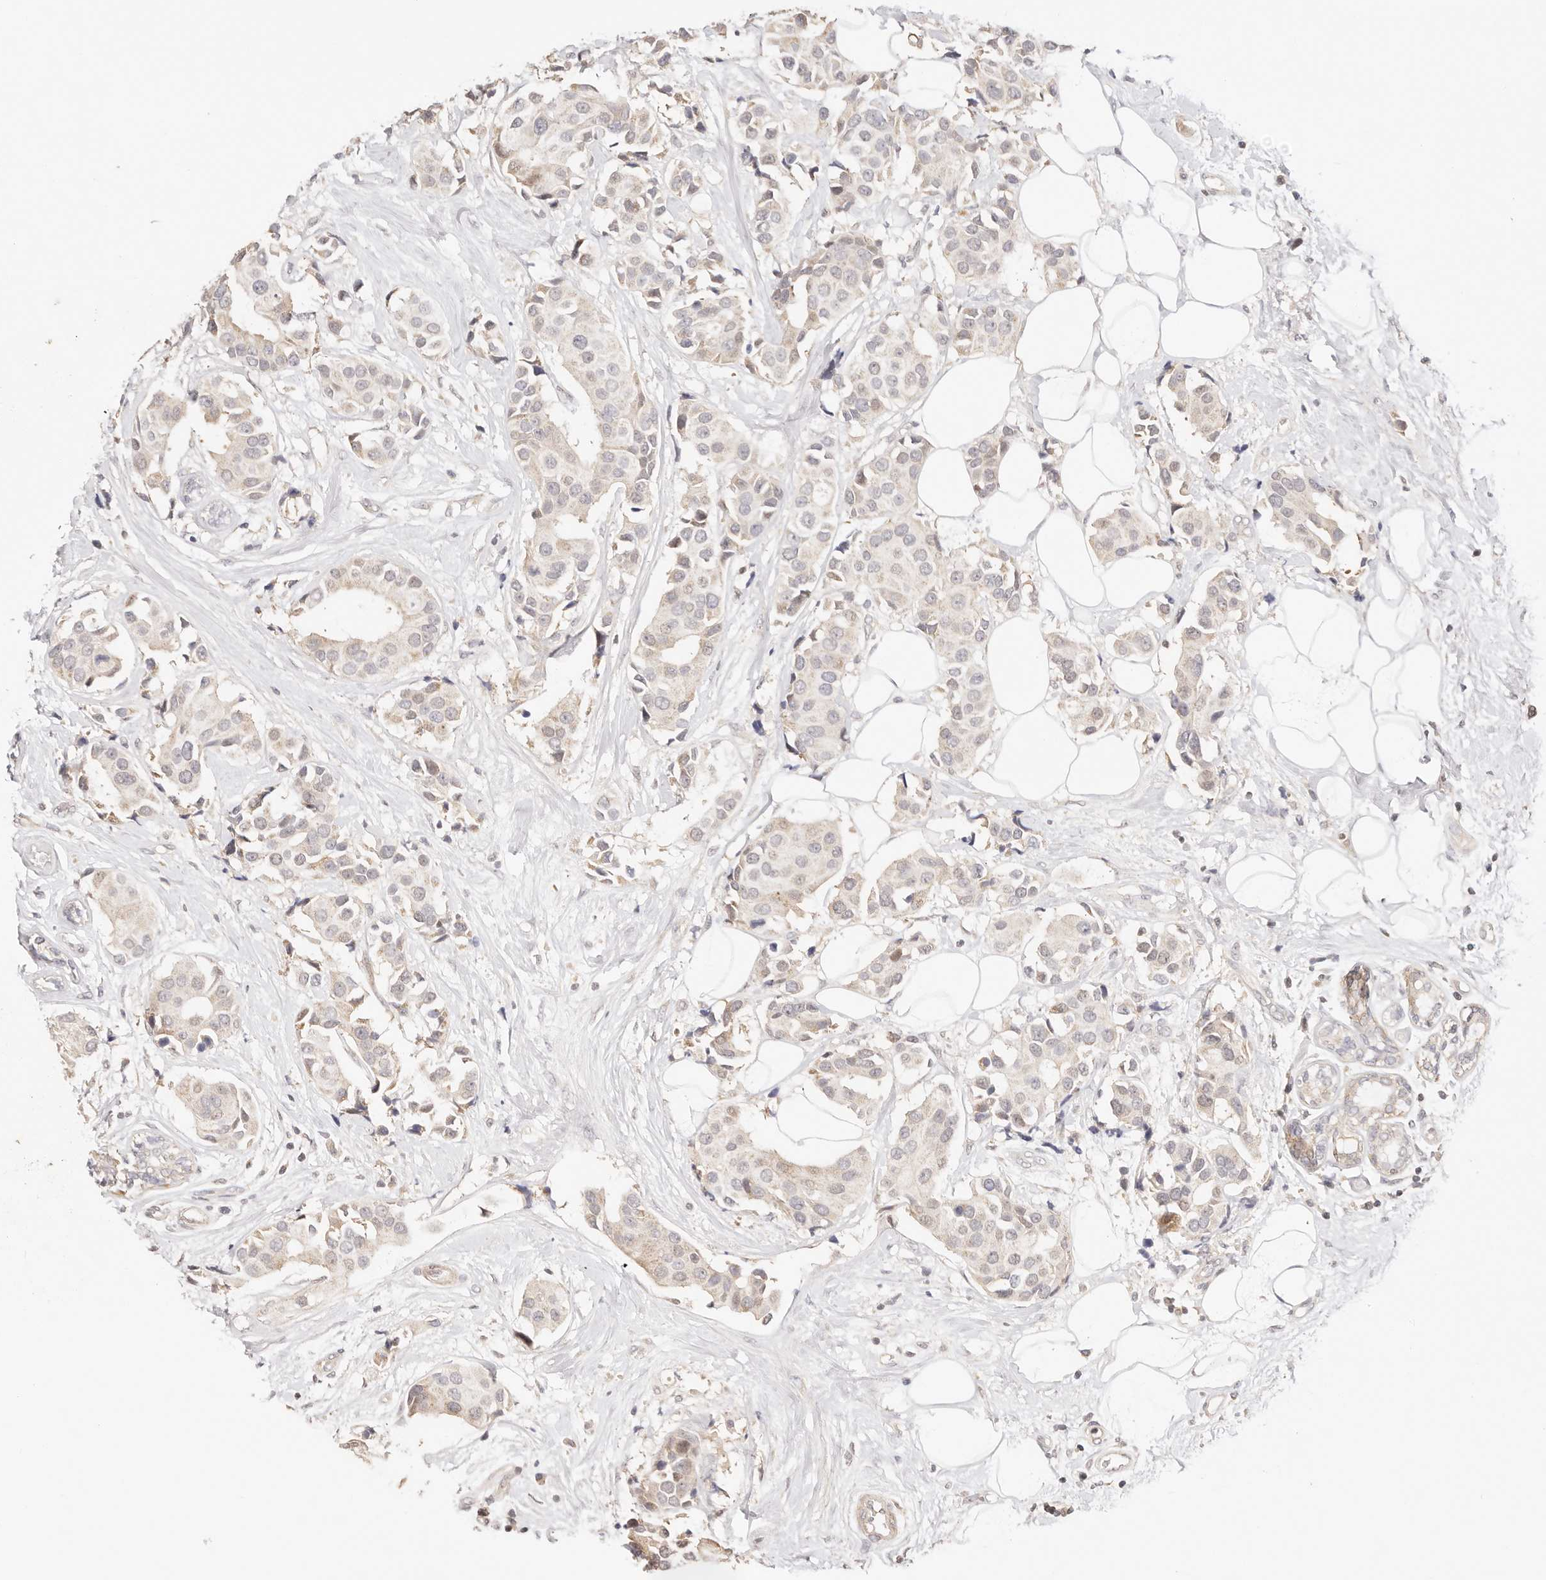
{"staining": {"intensity": "weak", "quantity": "<25%", "location": "cytoplasmic/membranous"}, "tissue": "breast cancer", "cell_type": "Tumor cells", "image_type": "cancer", "snomed": [{"axis": "morphology", "description": "Normal tissue, NOS"}, {"axis": "morphology", "description": "Duct carcinoma"}, {"axis": "topography", "description": "Breast"}], "caption": "Immunohistochemistry (IHC) photomicrograph of neoplastic tissue: human breast cancer (invasive ductal carcinoma) stained with DAB exhibits no significant protein expression in tumor cells.", "gene": "KCMF1", "patient": {"sex": "female", "age": 39}}